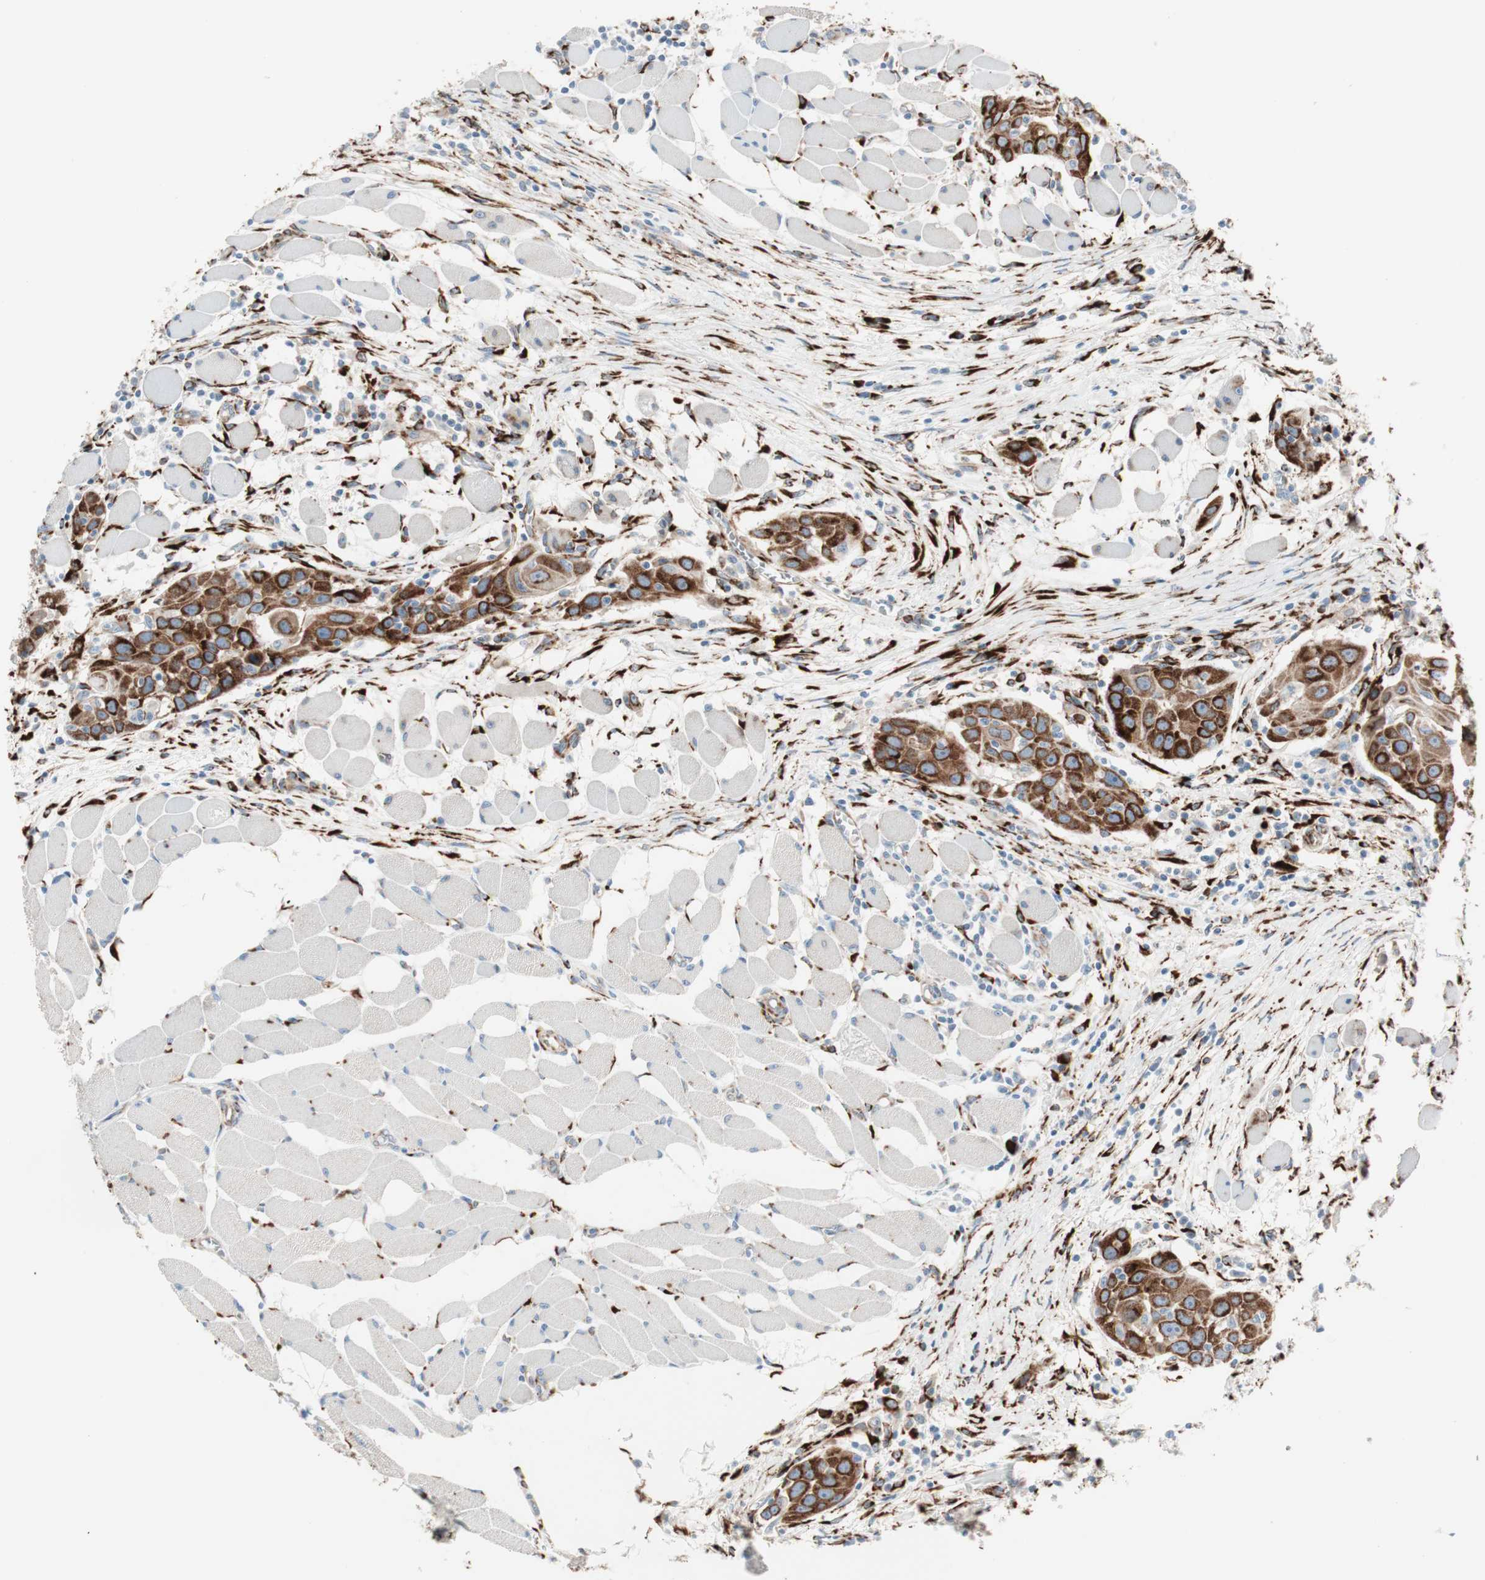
{"staining": {"intensity": "strong", "quantity": ">75%", "location": "cytoplasmic/membranous"}, "tissue": "head and neck cancer", "cell_type": "Tumor cells", "image_type": "cancer", "snomed": [{"axis": "morphology", "description": "Squamous cell carcinoma, NOS"}, {"axis": "topography", "description": "Oral tissue"}, {"axis": "topography", "description": "Head-Neck"}], "caption": "Immunohistochemistry photomicrograph of neoplastic tissue: head and neck squamous cell carcinoma stained using IHC shows high levels of strong protein expression localized specifically in the cytoplasmic/membranous of tumor cells, appearing as a cytoplasmic/membranous brown color.", "gene": "P4HTM", "patient": {"sex": "female", "age": 50}}